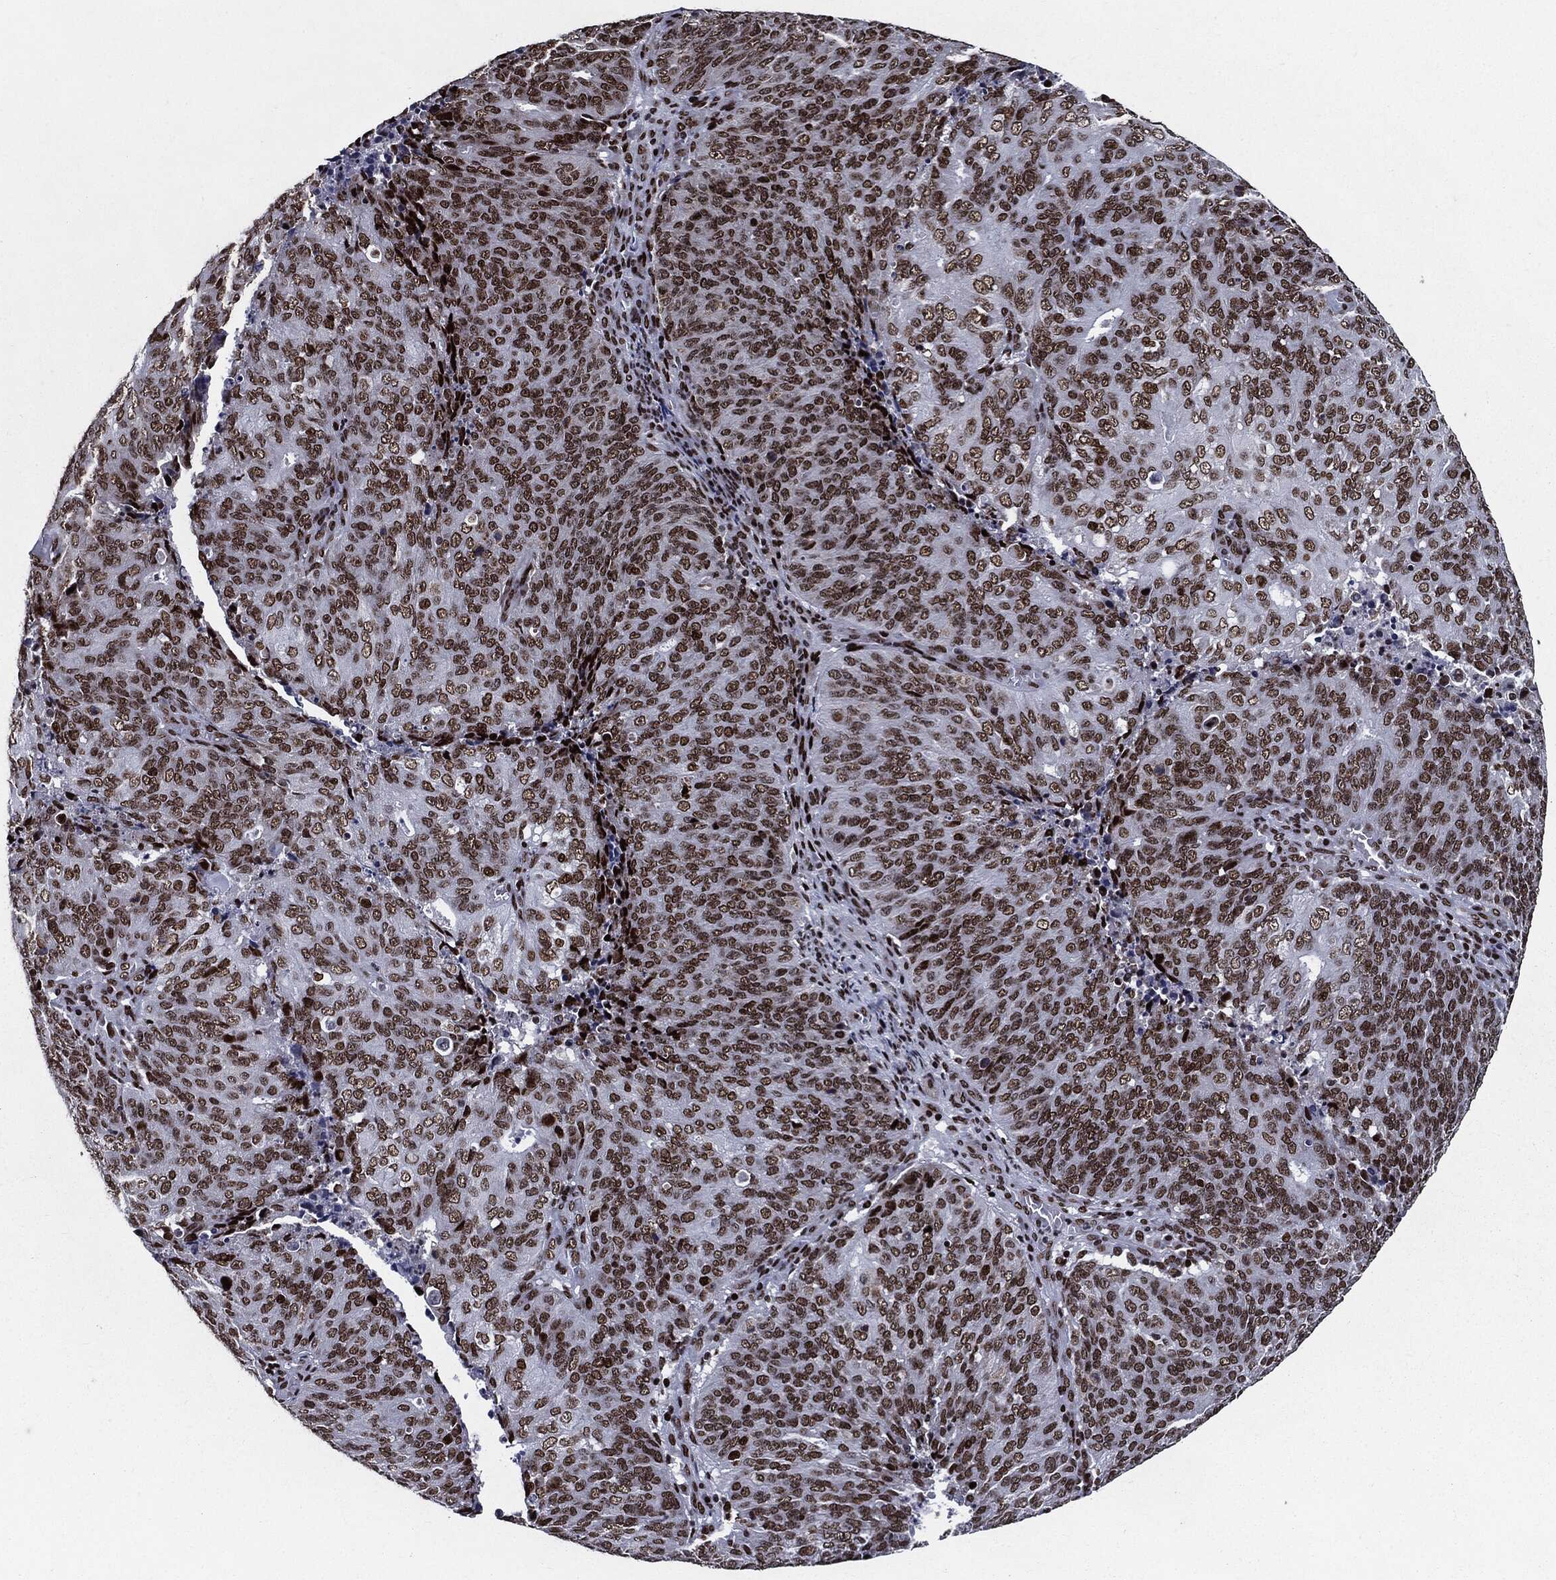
{"staining": {"intensity": "strong", "quantity": ">75%", "location": "nuclear"}, "tissue": "endometrial cancer", "cell_type": "Tumor cells", "image_type": "cancer", "snomed": [{"axis": "morphology", "description": "Adenocarcinoma, NOS"}, {"axis": "topography", "description": "Endometrium"}], "caption": "Immunohistochemical staining of human adenocarcinoma (endometrial) demonstrates strong nuclear protein expression in approximately >75% of tumor cells.", "gene": "ZFP91", "patient": {"sex": "female", "age": 82}}